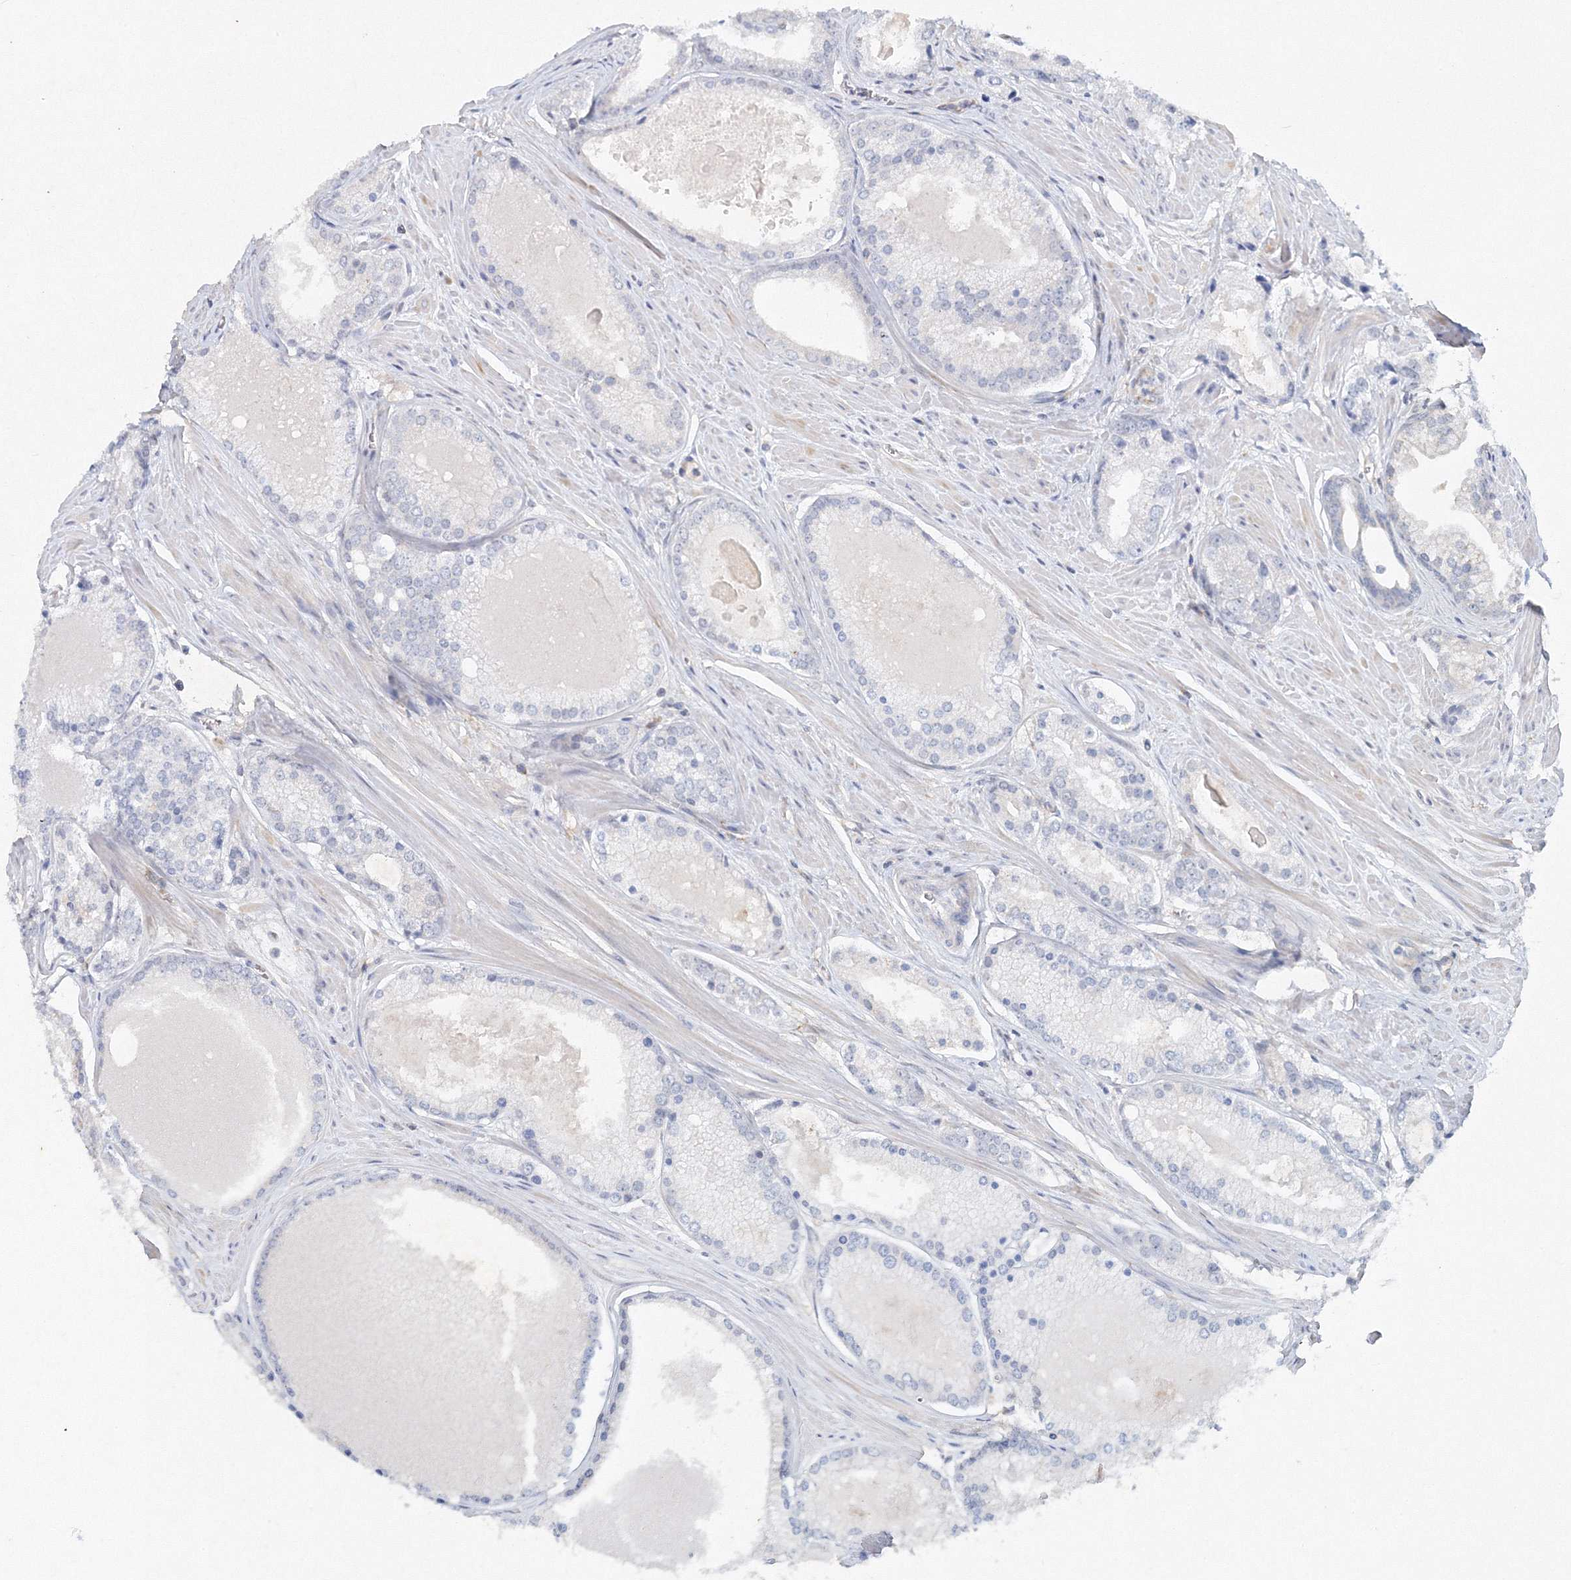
{"staining": {"intensity": "negative", "quantity": "none", "location": "none"}, "tissue": "prostate cancer", "cell_type": "Tumor cells", "image_type": "cancer", "snomed": [{"axis": "morphology", "description": "Adenocarcinoma, Low grade"}, {"axis": "topography", "description": "Prostate"}], "caption": "The image shows no staining of tumor cells in adenocarcinoma (low-grade) (prostate).", "gene": "SH3BP5", "patient": {"sex": "male", "age": 54}}